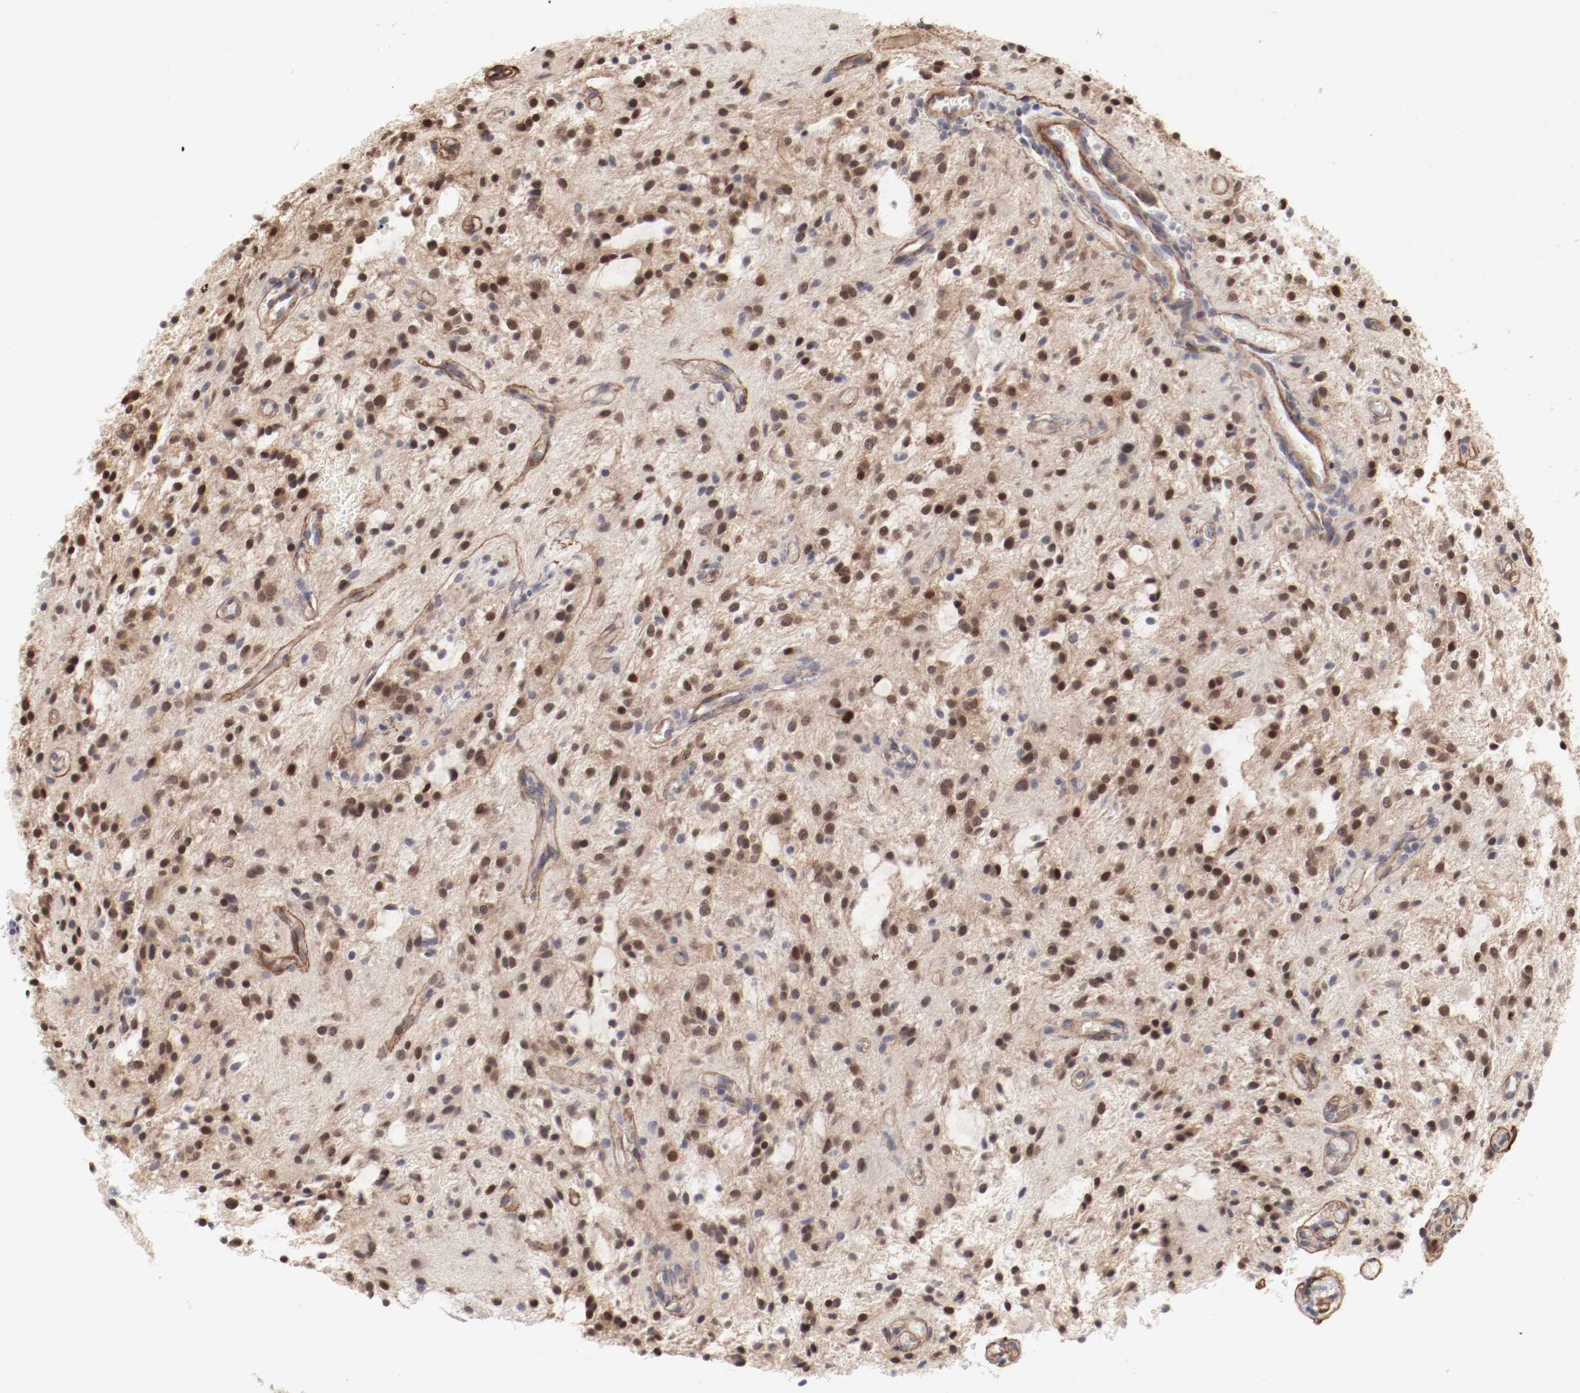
{"staining": {"intensity": "moderate", "quantity": "25%-75%", "location": "nuclear"}, "tissue": "glioma", "cell_type": "Tumor cells", "image_type": "cancer", "snomed": [{"axis": "morphology", "description": "Glioma, malignant, NOS"}, {"axis": "topography", "description": "Cerebellum"}], "caption": "Immunohistochemistry micrograph of glioma stained for a protein (brown), which exhibits medium levels of moderate nuclear expression in about 25%-75% of tumor cells.", "gene": "MAGED4", "patient": {"sex": "female", "age": 10}}